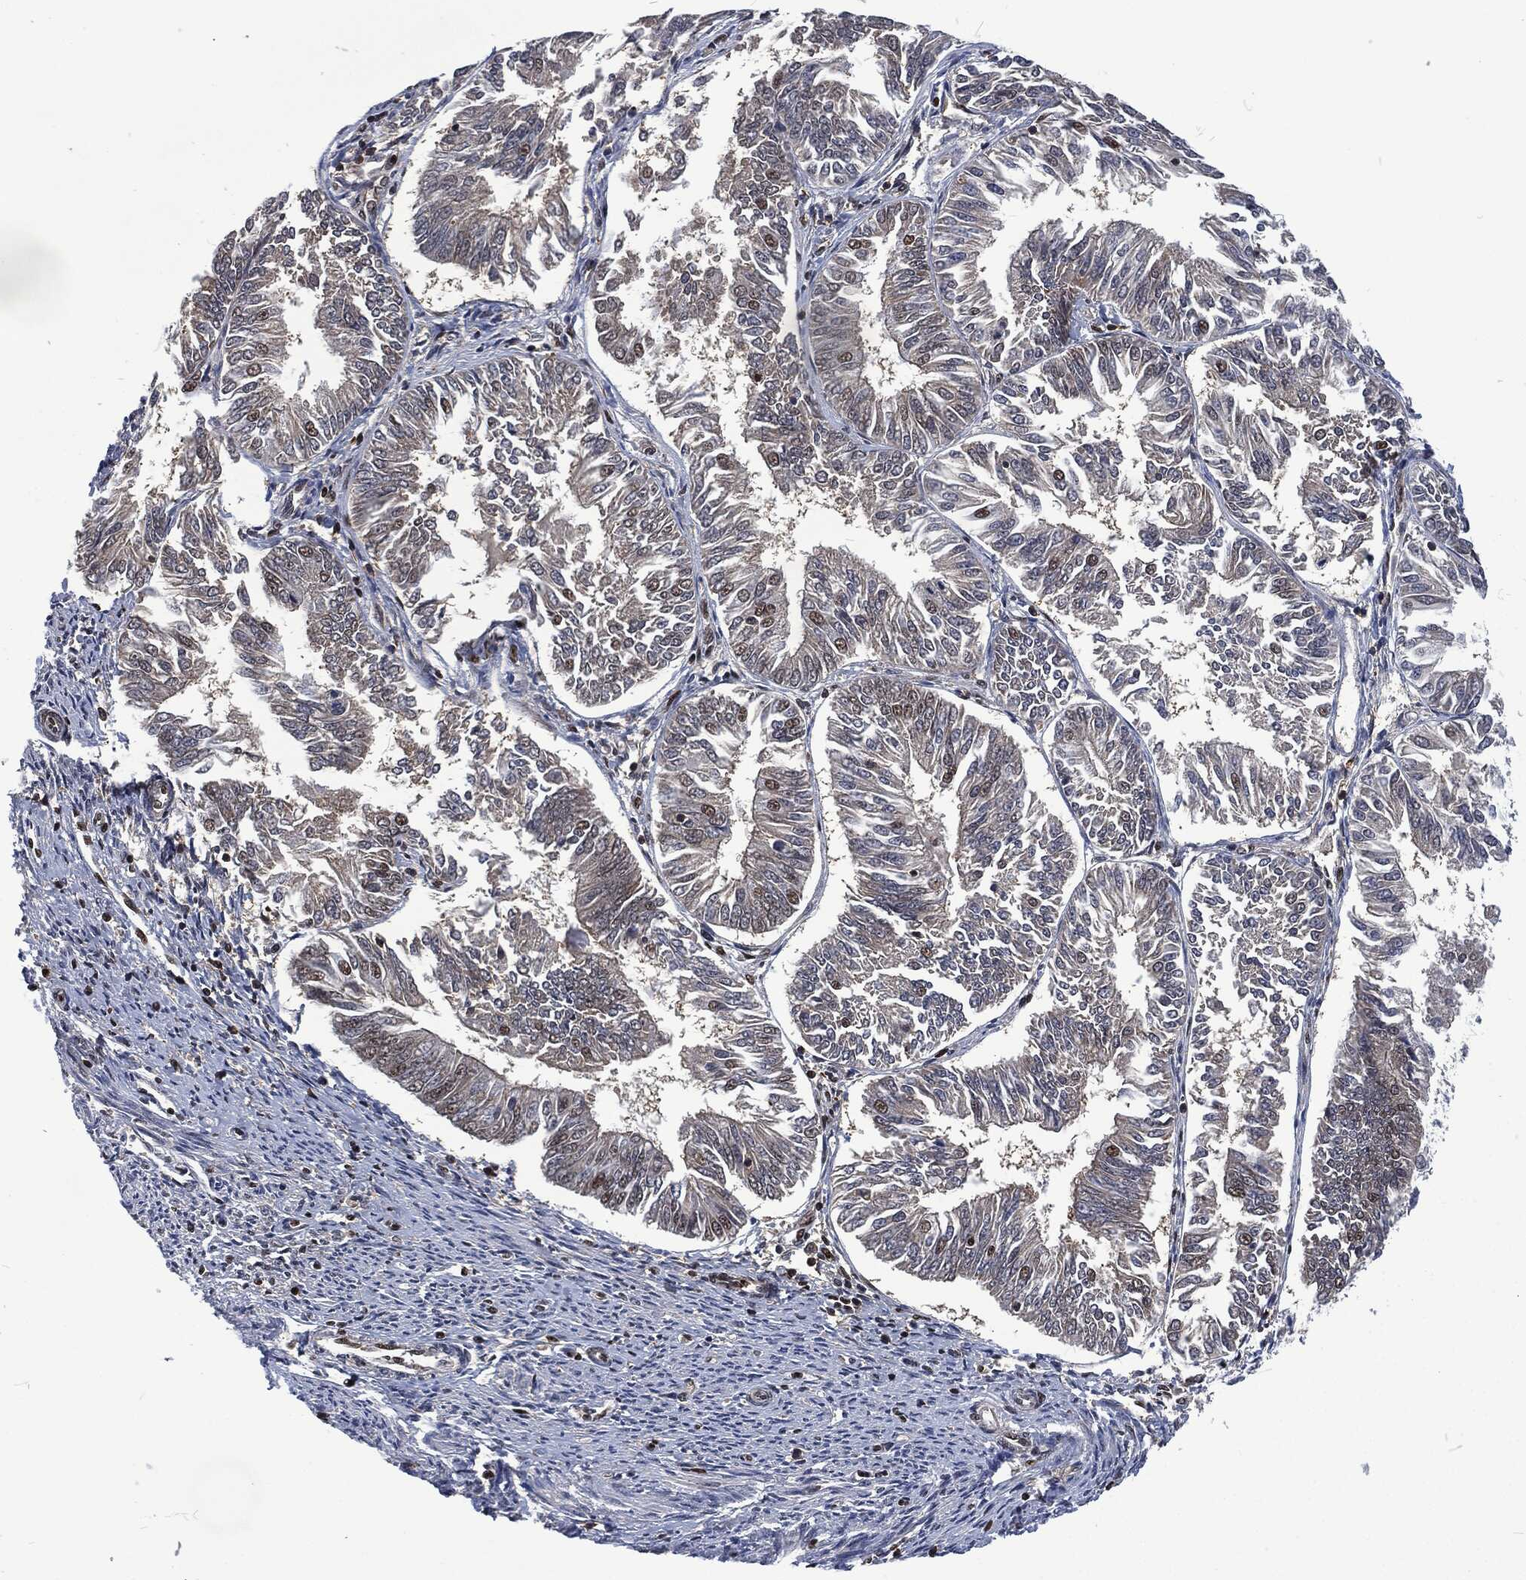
{"staining": {"intensity": "moderate", "quantity": "<25%", "location": "nuclear"}, "tissue": "endometrial cancer", "cell_type": "Tumor cells", "image_type": "cancer", "snomed": [{"axis": "morphology", "description": "Adenocarcinoma, NOS"}, {"axis": "topography", "description": "Endometrium"}], "caption": "Immunohistochemistry micrograph of neoplastic tissue: endometrial adenocarcinoma stained using immunohistochemistry (IHC) exhibits low levels of moderate protein expression localized specifically in the nuclear of tumor cells, appearing as a nuclear brown color.", "gene": "DCPS", "patient": {"sex": "female", "age": 58}}